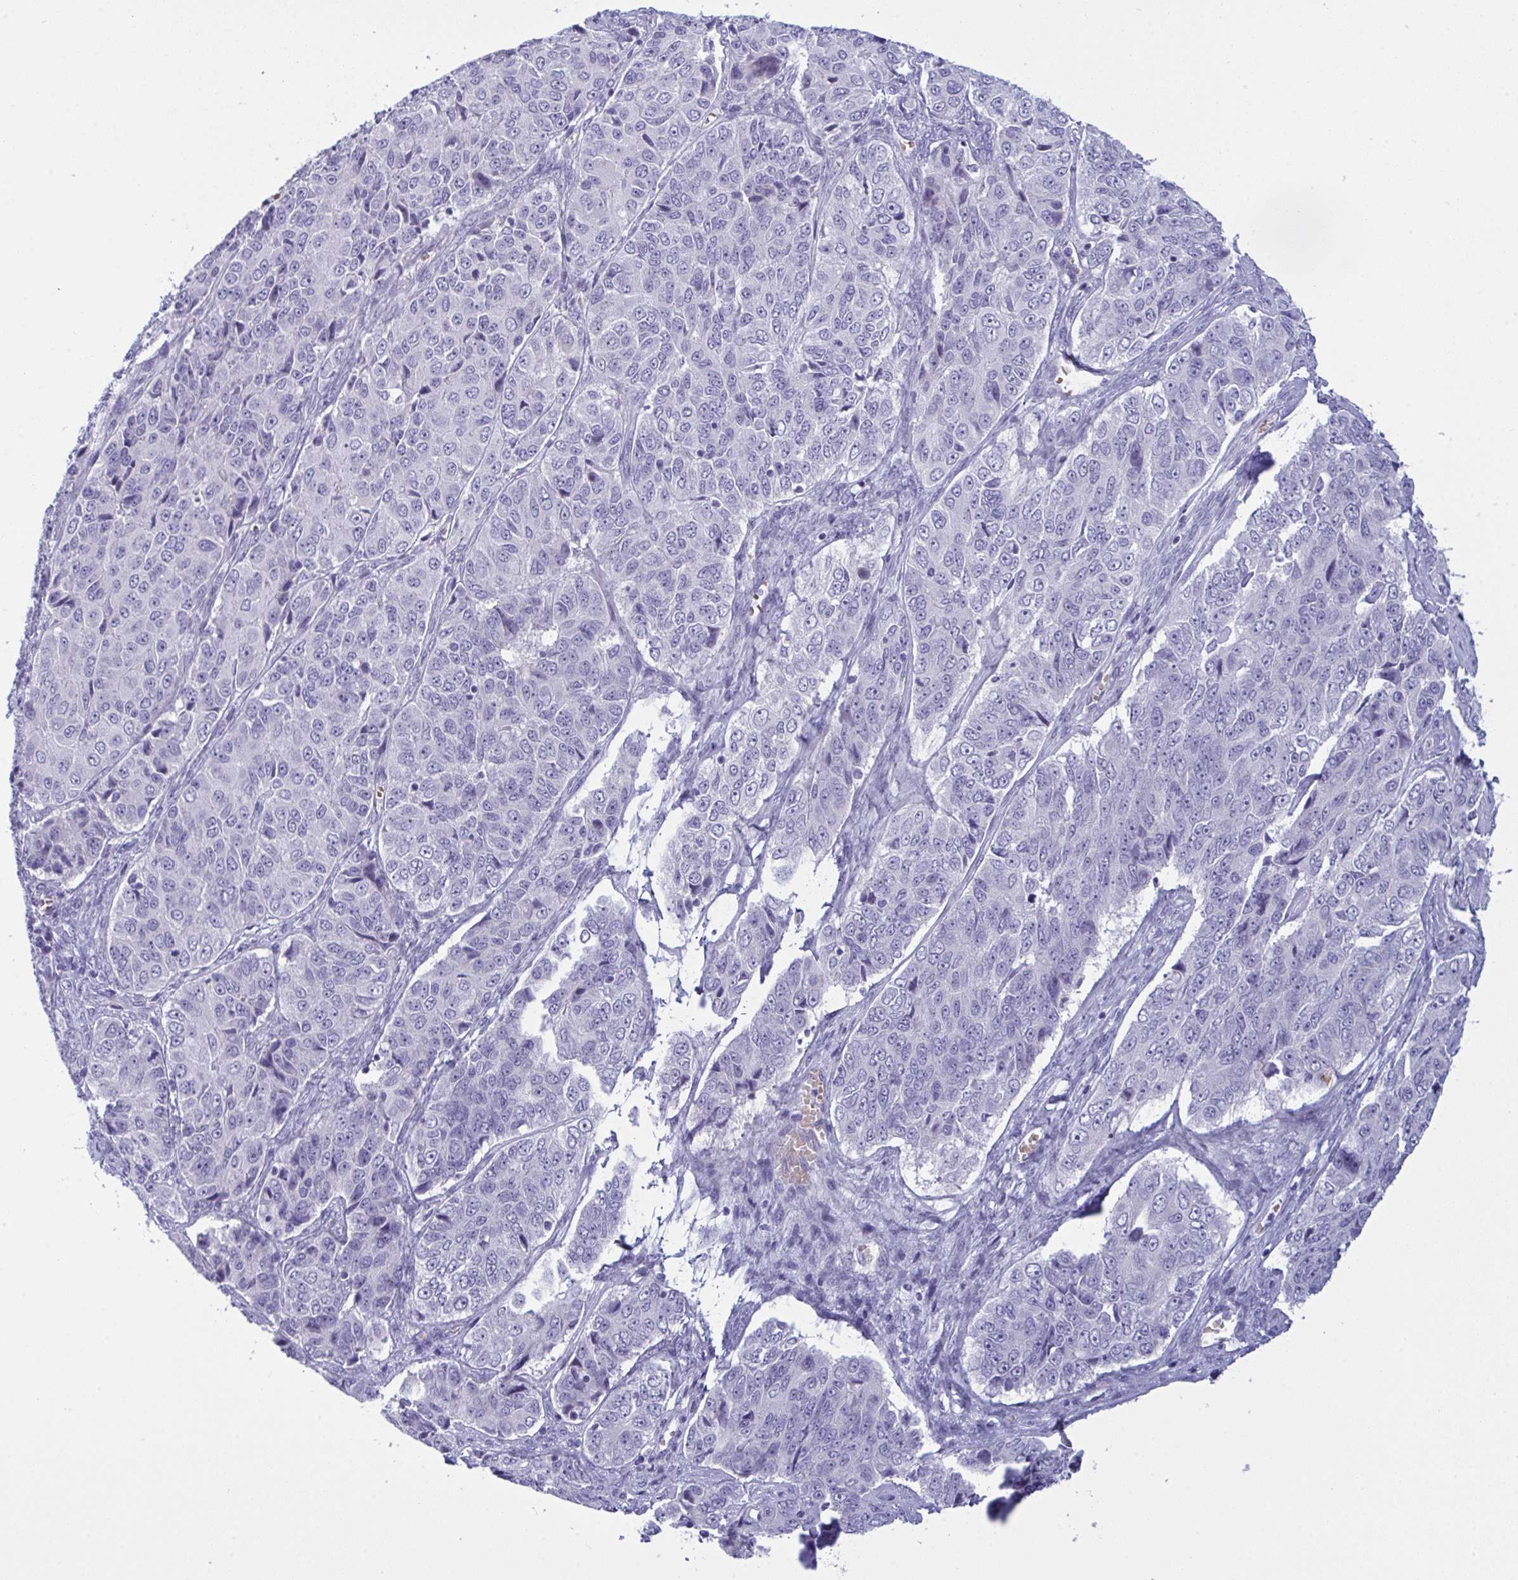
{"staining": {"intensity": "negative", "quantity": "none", "location": "none"}, "tissue": "ovarian cancer", "cell_type": "Tumor cells", "image_type": "cancer", "snomed": [{"axis": "morphology", "description": "Carcinoma, endometroid"}, {"axis": "topography", "description": "Ovary"}], "caption": "The photomicrograph demonstrates no significant positivity in tumor cells of ovarian cancer.", "gene": "ZNF684", "patient": {"sex": "female", "age": 51}}